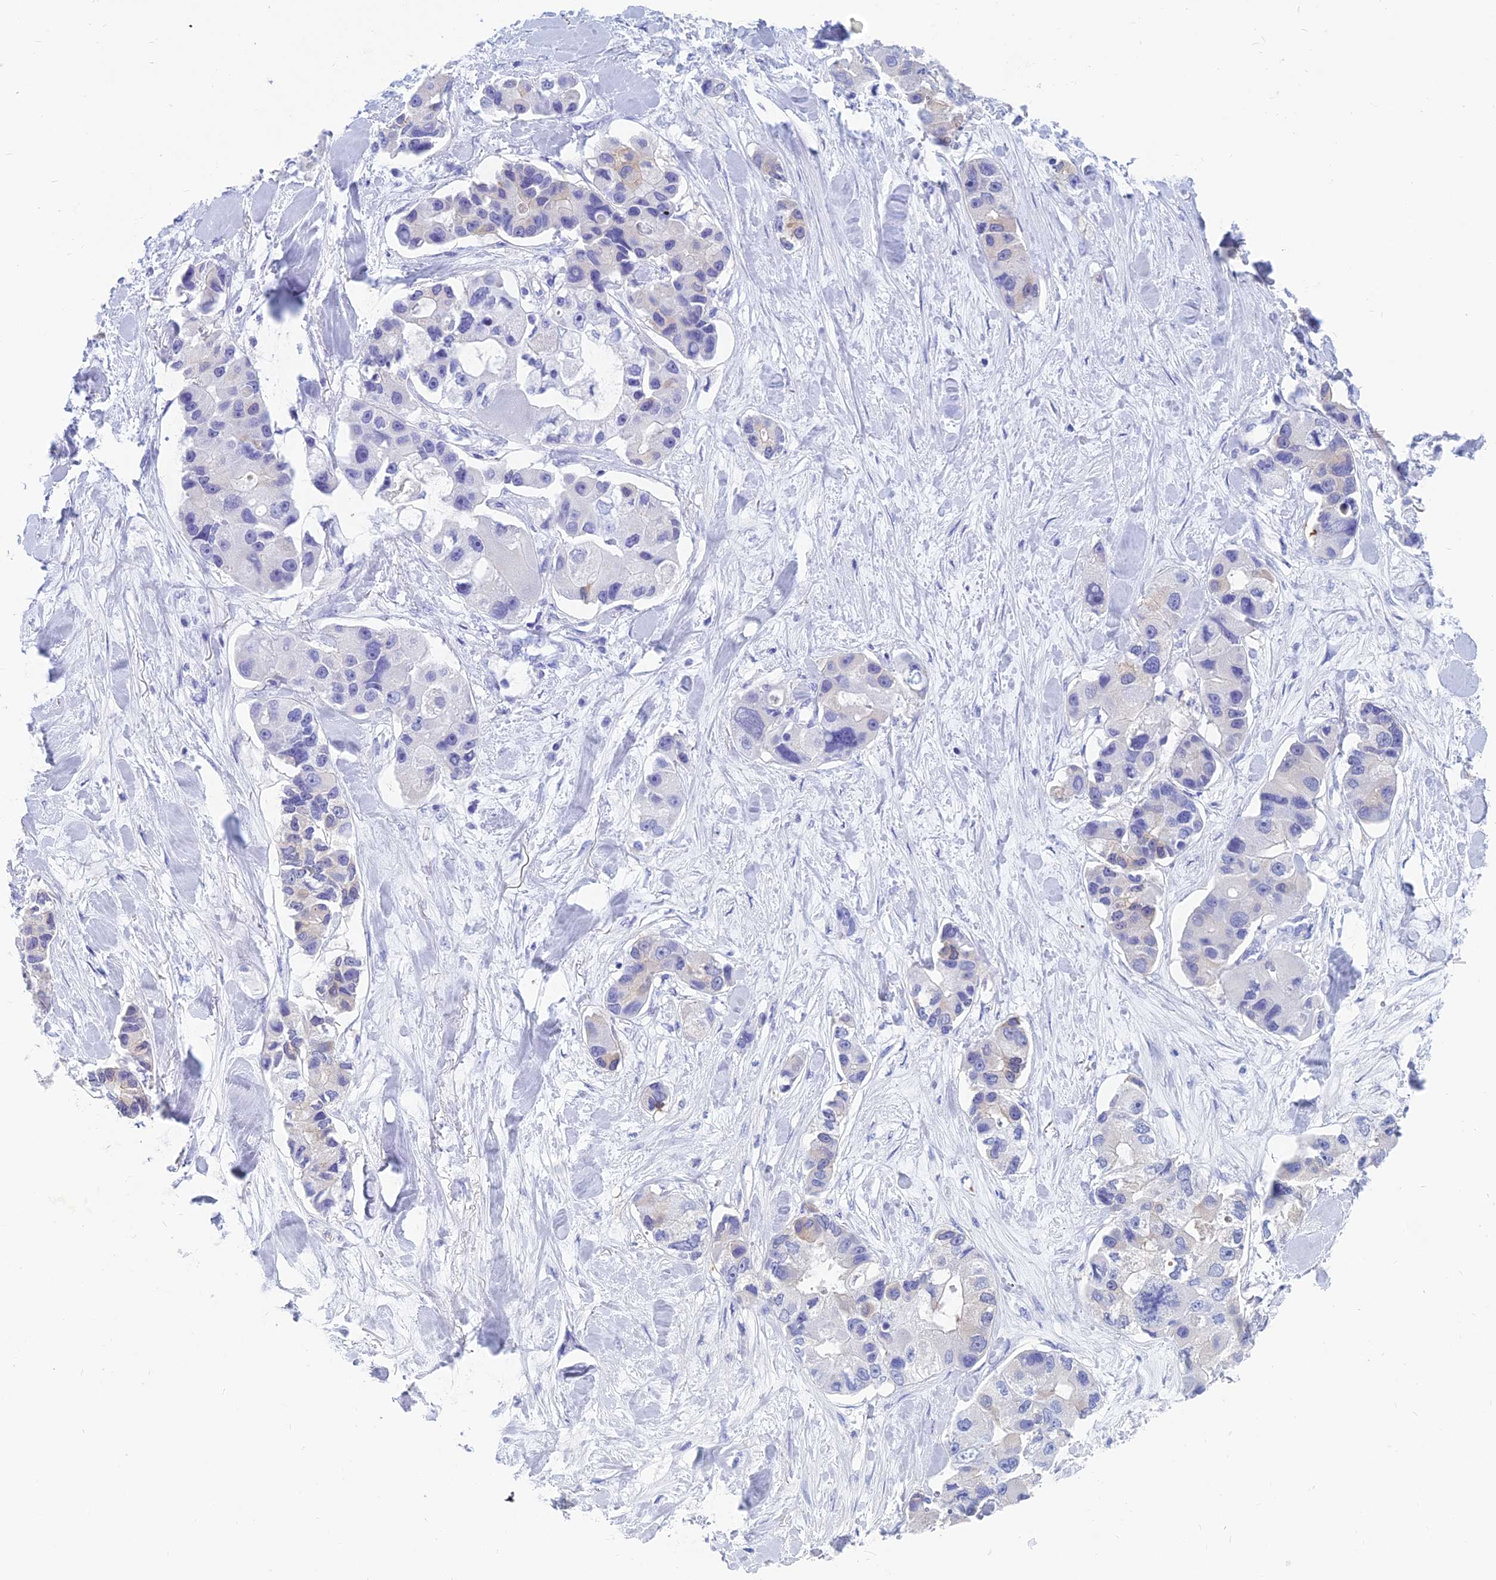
{"staining": {"intensity": "negative", "quantity": "none", "location": "none"}, "tissue": "lung cancer", "cell_type": "Tumor cells", "image_type": "cancer", "snomed": [{"axis": "morphology", "description": "Adenocarcinoma, NOS"}, {"axis": "topography", "description": "Lung"}], "caption": "This photomicrograph is of adenocarcinoma (lung) stained with immunohistochemistry (IHC) to label a protein in brown with the nuclei are counter-stained blue. There is no staining in tumor cells.", "gene": "CAPS", "patient": {"sex": "female", "age": 54}}